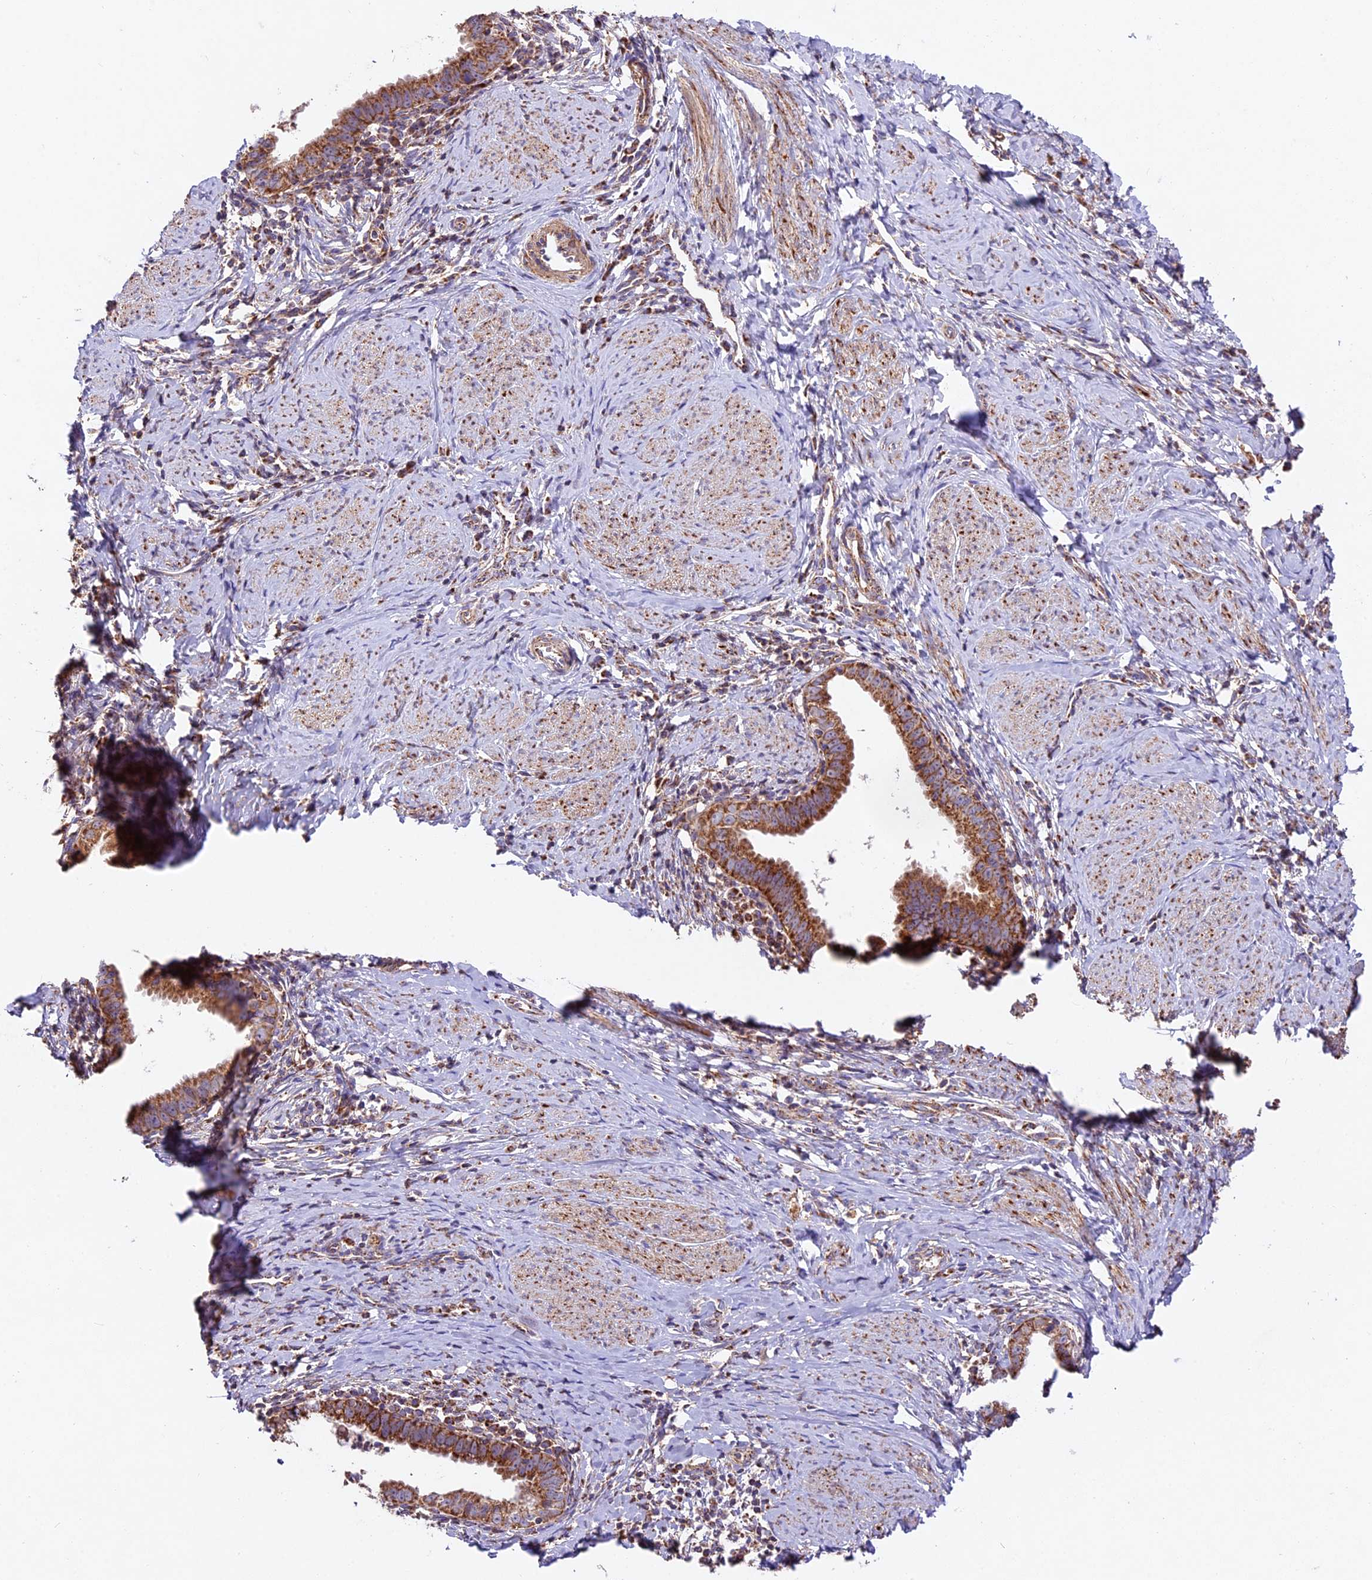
{"staining": {"intensity": "strong", "quantity": ">75%", "location": "cytoplasmic/membranous"}, "tissue": "cervical cancer", "cell_type": "Tumor cells", "image_type": "cancer", "snomed": [{"axis": "morphology", "description": "Adenocarcinoma, NOS"}, {"axis": "topography", "description": "Cervix"}], "caption": "A brown stain shows strong cytoplasmic/membranous positivity of a protein in cervical adenocarcinoma tumor cells.", "gene": "NDUFA8", "patient": {"sex": "female", "age": 36}}